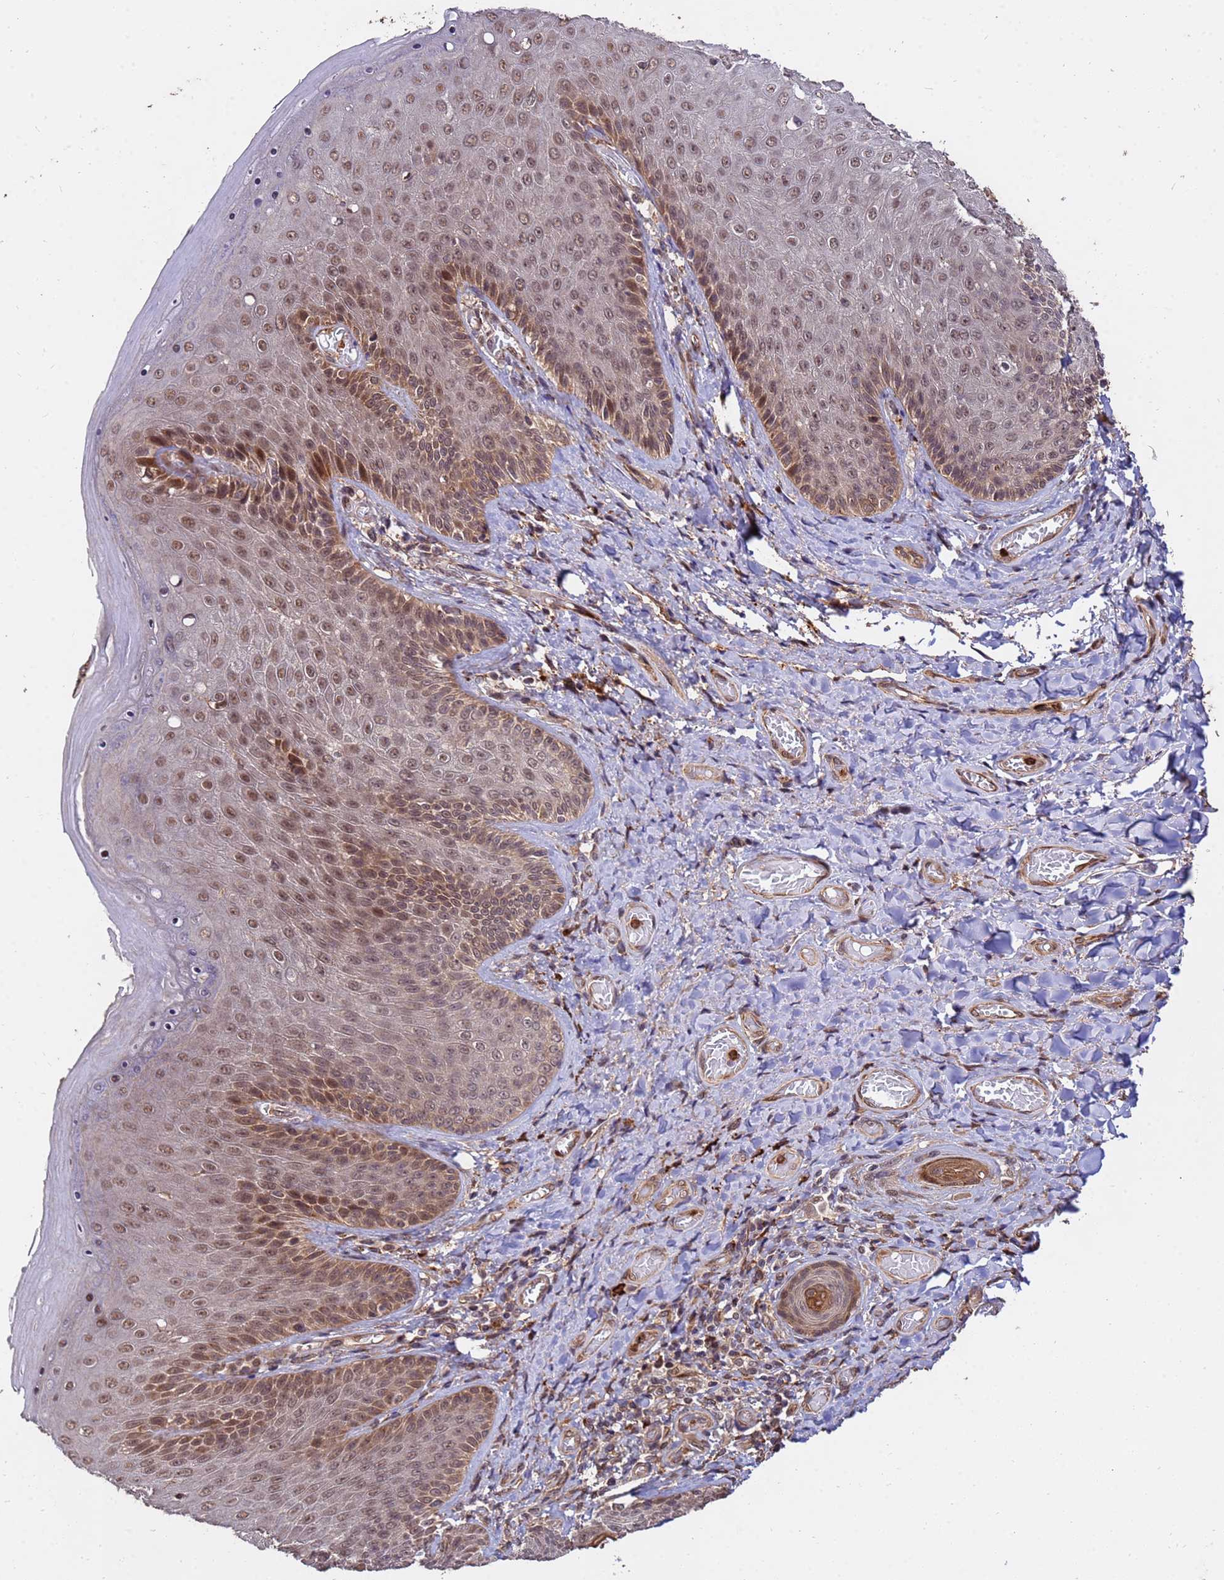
{"staining": {"intensity": "moderate", "quantity": ">75%", "location": "cytoplasmic/membranous,nuclear"}, "tissue": "skin", "cell_type": "Epidermal cells", "image_type": "normal", "snomed": [{"axis": "morphology", "description": "Normal tissue, NOS"}, {"axis": "topography", "description": "Anal"}], "caption": "An image of human skin stained for a protein shows moderate cytoplasmic/membranous,nuclear brown staining in epidermal cells.", "gene": "ZNF619", "patient": {"sex": "female", "age": 89}}